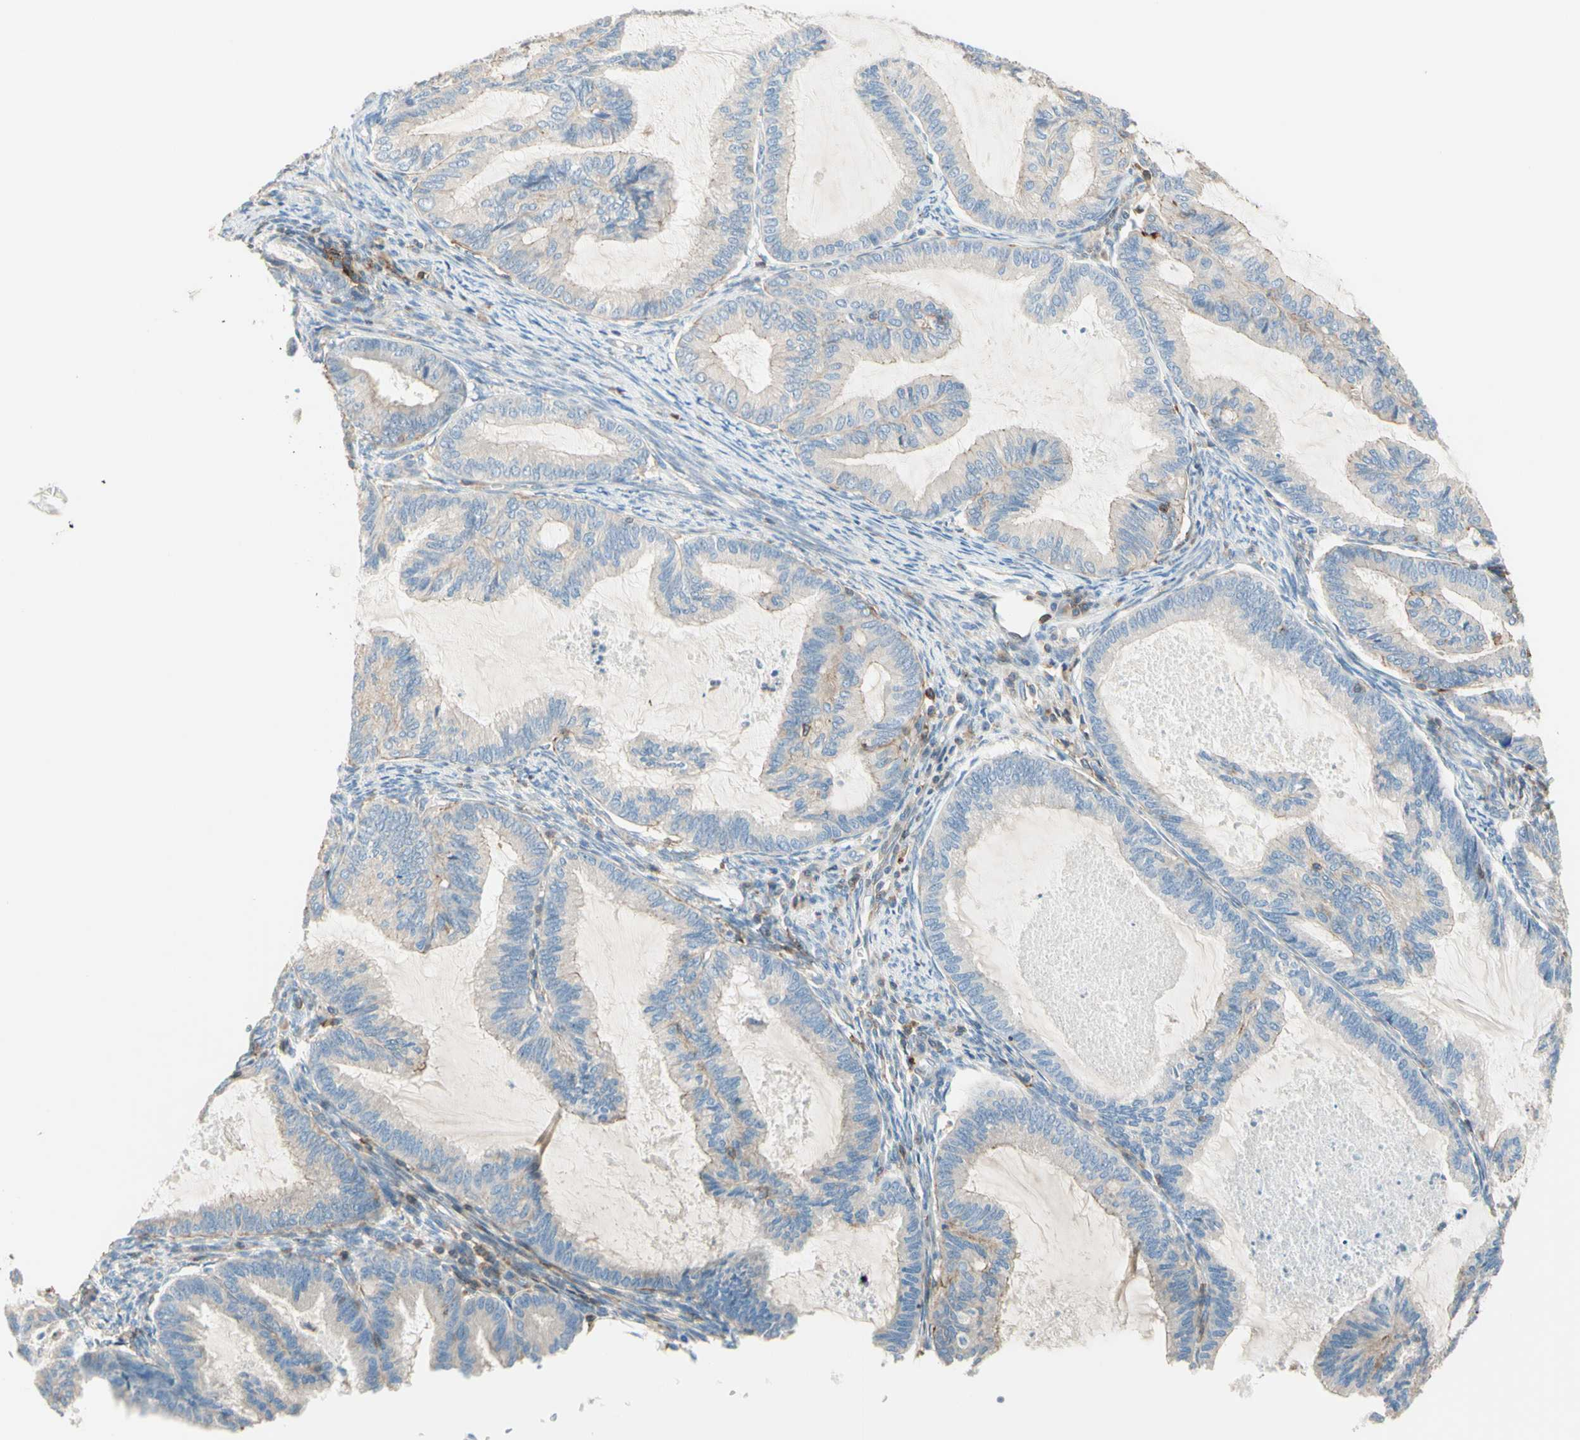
{"staining": {"intensity": "negative", "quantity": "none", "location": "none"}, "tissue": "cervical cancer", "cell_type": "Tumor cells", "image_type": "cancer", "snomed": [{"axis": "morphology", "description": "Normal tissue, NOS"}, {"axis": "morphology", "description": "Adenocarcinoma, NOS"}, {"axis": "topography", "description": "Cervix"}, {"axis": "topography", "description": "Endometrium"}], "caption": "Adenocarcinoma (cervical) stained for a protein using IHC demonstrates no expression tumor cells.", "gene": "SEMA4C", "patient": {"sex": "female", "age": 86}}